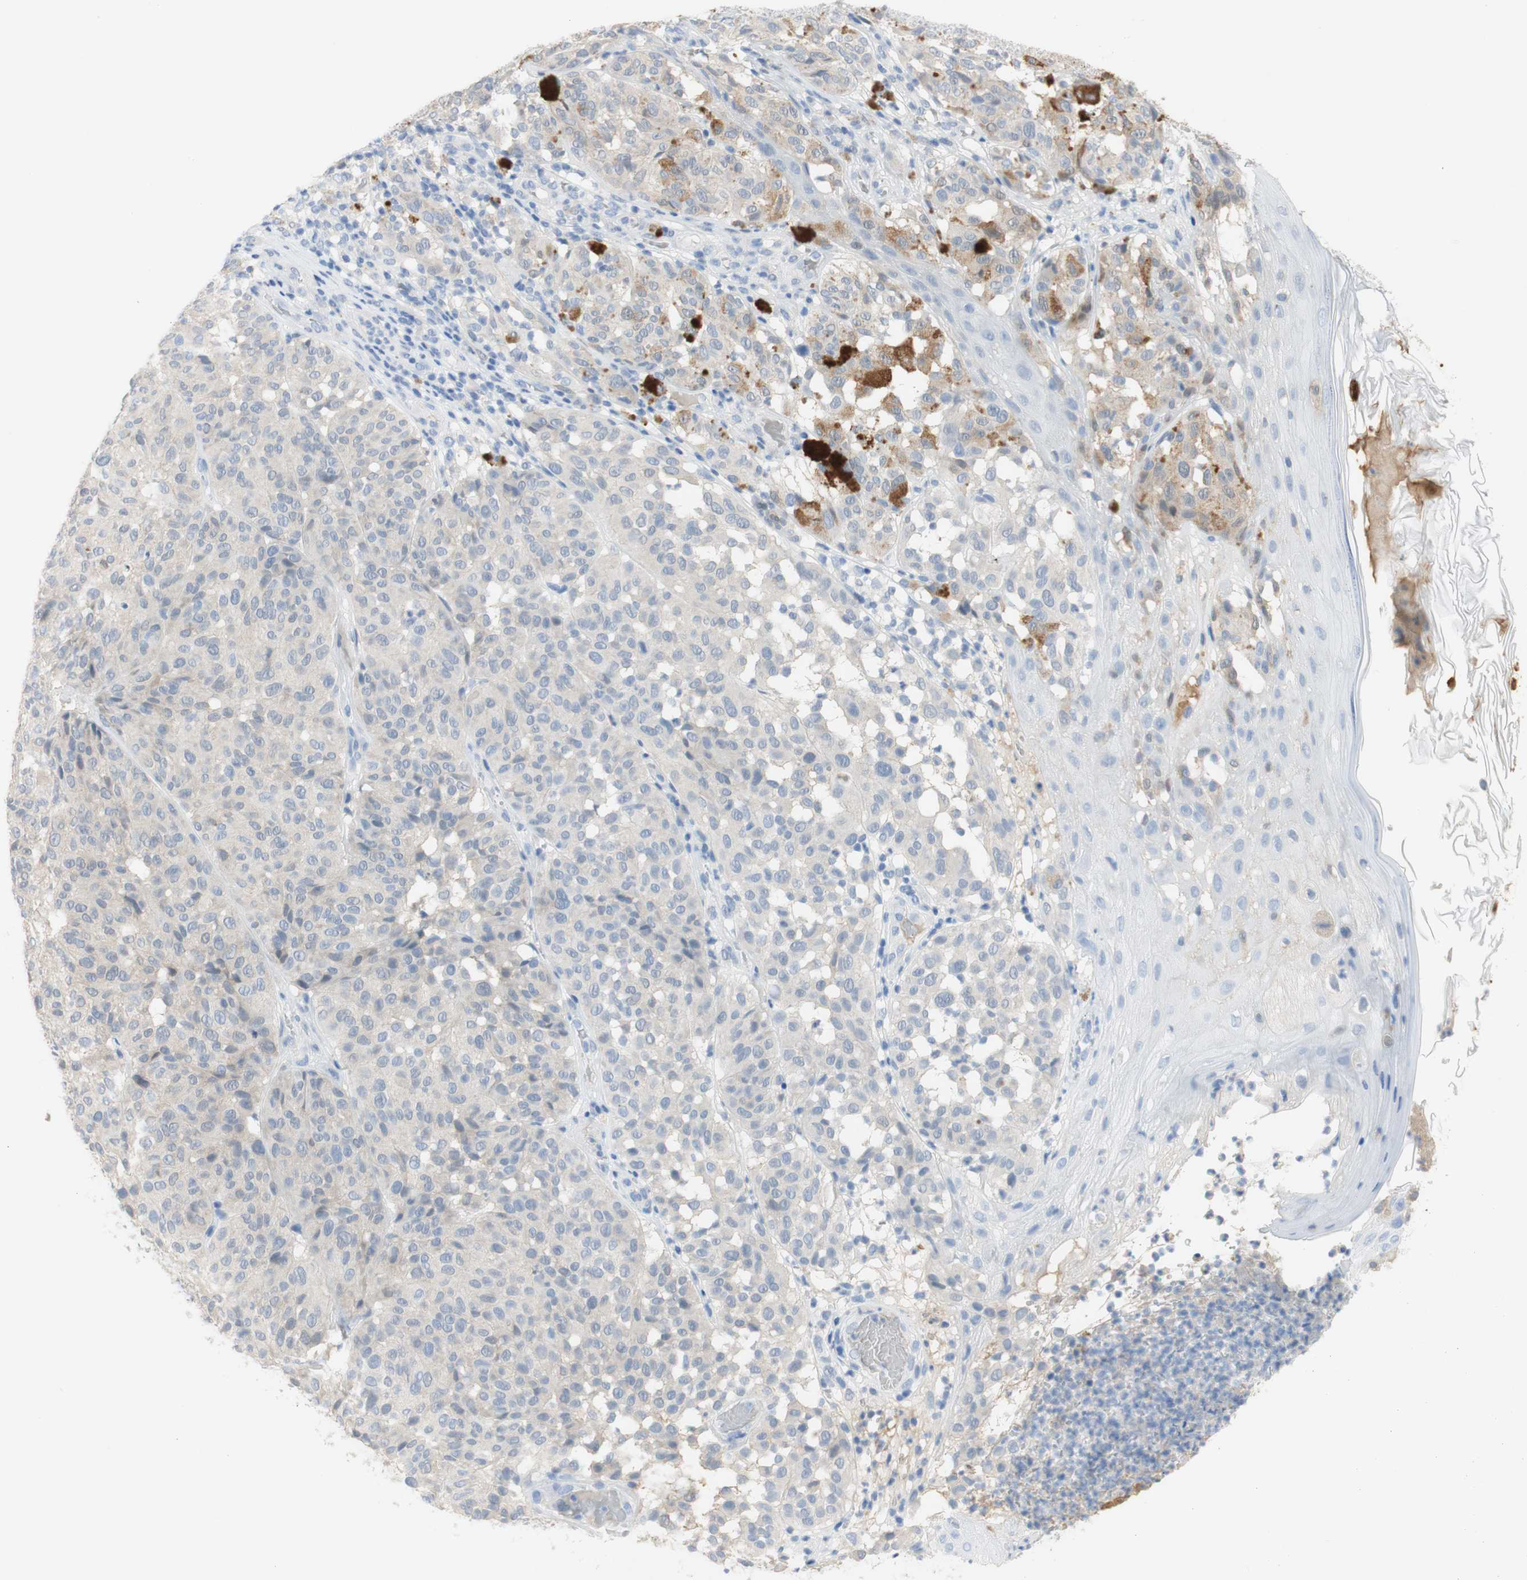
{"staining": {"intensity": "negative", "quantity": "none", "location": "none"}, "tissue": "melanoma", "cell_type": "Tumor cells", "image_type": "cancer", "snomed": [{"axis": "morphology", "description": "Malignant melanoma, NOS"}, {"axis": "topography", "description": "Skin"}], "caption": "Immunohistochemical staining of human melanoma reveals no significant positivity in tumor cells.", "gene": "SELENBP1", "patient": {"sex": "female", "age": 46}}